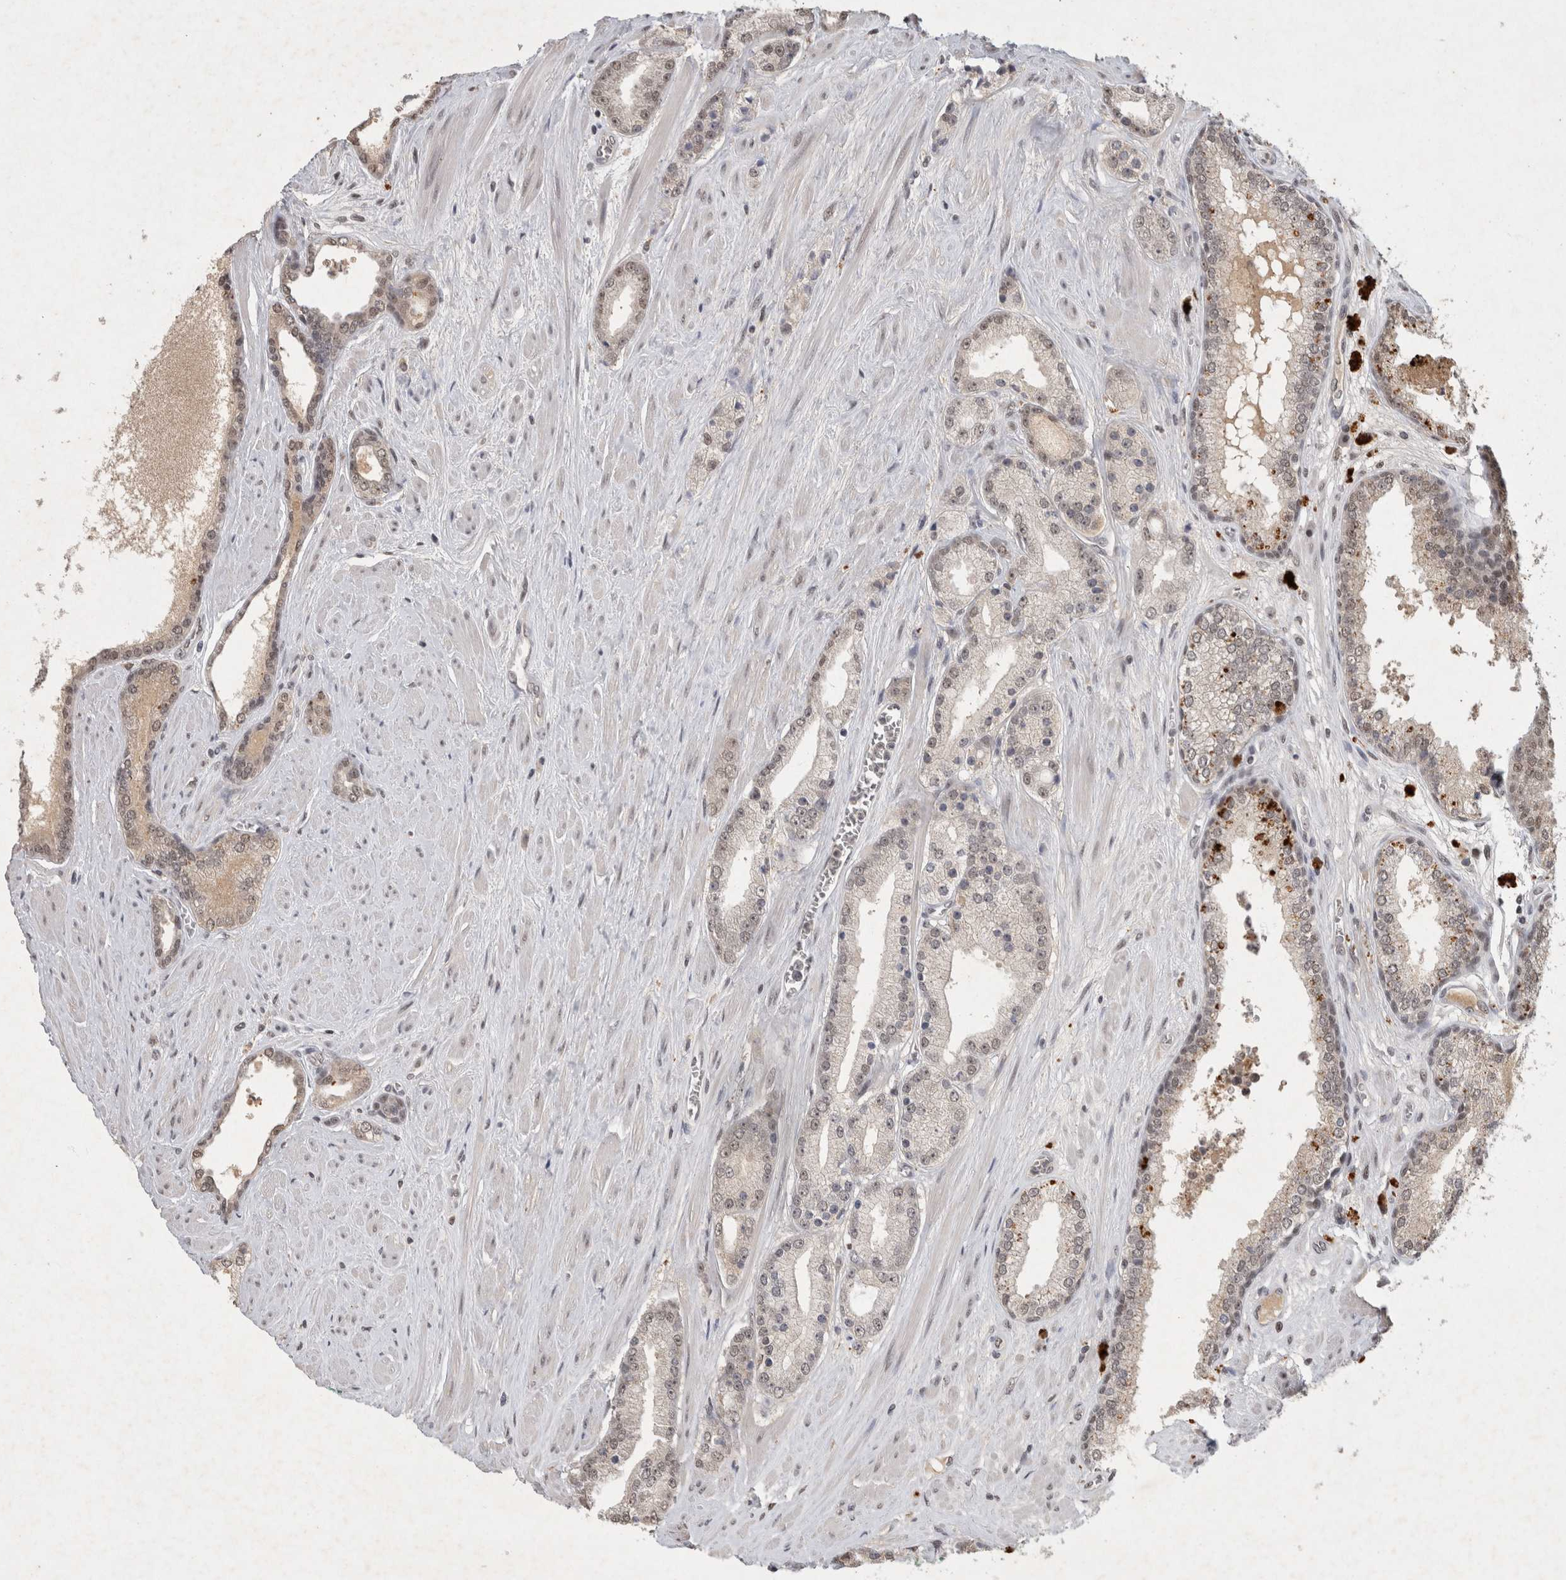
{"staining": {"intensity": "weak", "quantity": "<25%", "location": "nuclear"}, "tissue": "prostate cancer", "cell_type": "Tumor cells", "image_type": "cancer", "snomed": [{"axis": "morphology", "description": "Adenocarcinoma, Low grade"}, {"axis": "topography", "description": "Prostate"}], "caption": "Tumor cells are negative for protein expression in human low-grade adenocarcinoma (prostate).", "gene": "XRCC5", "patient": {"sex": "male", "age": 62}}